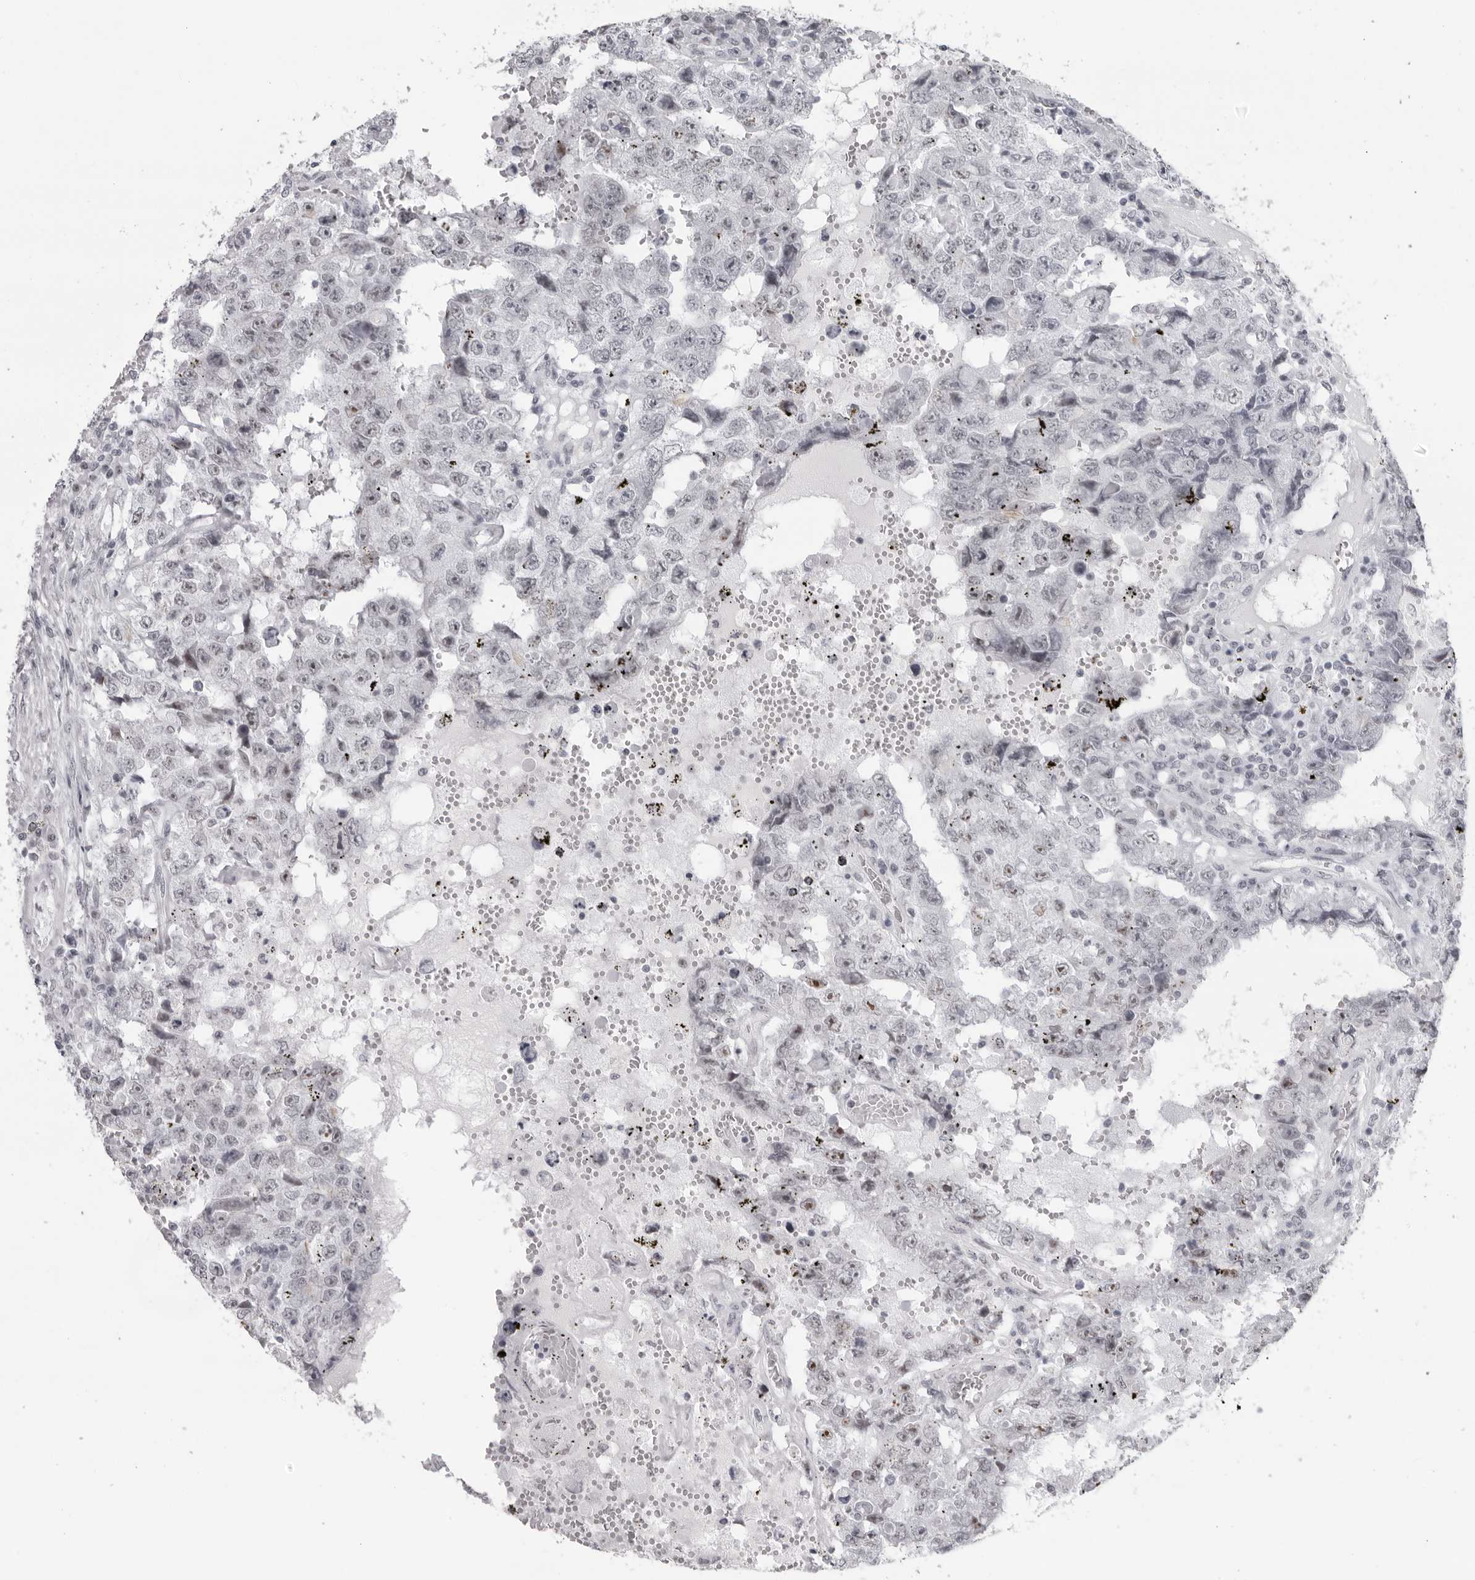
{"staining": {"intensity": "negative", "quantity": "none", "location": "none"}, "tissue": "testis cancer", "cell_type": "Tumor cells", "image_type": "cancer", "snomed": [{"axis": "morphology", "description": "Carcinoma, Embryonal, NOS"}, {"axis": "topography", "description": "Testis"}], "caption": "IHC histopathology image of neoplastic tissue: human embryonal carcinoma (testis) stained with DAB reveals no significant protein staining in tumor cells.", "gene": "ESPN", "patient": {"sex": "male", "age": 26}}